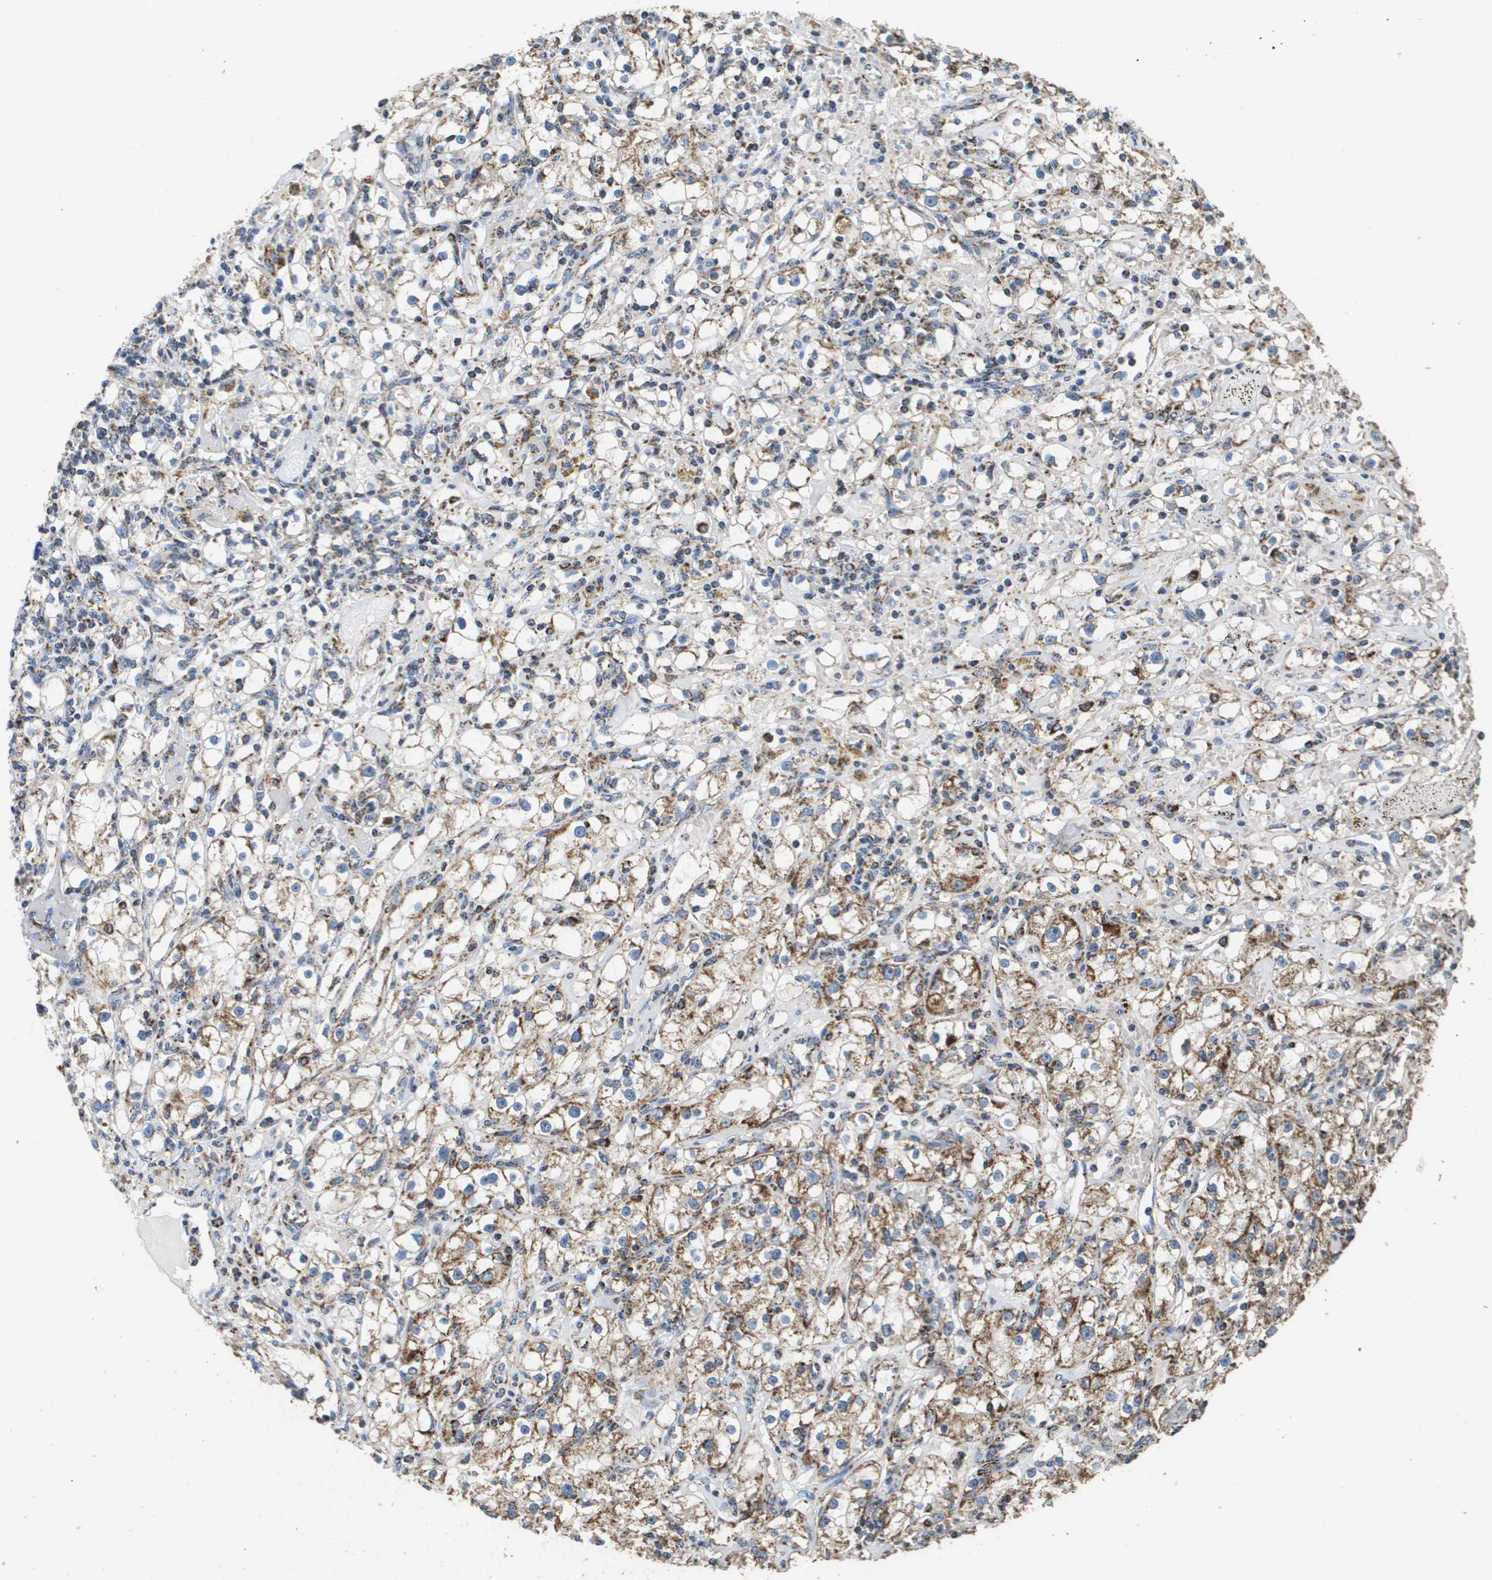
{"staining": {"intensity": "moderate", "quantity": ">75%", "location": "cytoplasmic/membranous"}, "tissue": "renal cancer", "cell_type": "Tumor cells", "image_type": "cancer", "snomed": [{"axis": "morphology", "description": "Adenocarcinoma, NOS"}, {"axis": "topography", "description": "Kidney"}], "caption": "A medium amount of moderate cytoplasmic/membranous positivity is identified in about >75% of tumor cells in renal adenocarcinoma tissue. The staining was performed using DAB (3,3'-diaminobenzidine), with brown indicating positive protein expression. Nuclei are stained blue with hematoxylin.", "gene": "ATP5F1B", "patient": {"sex": "male", "age": 56}}